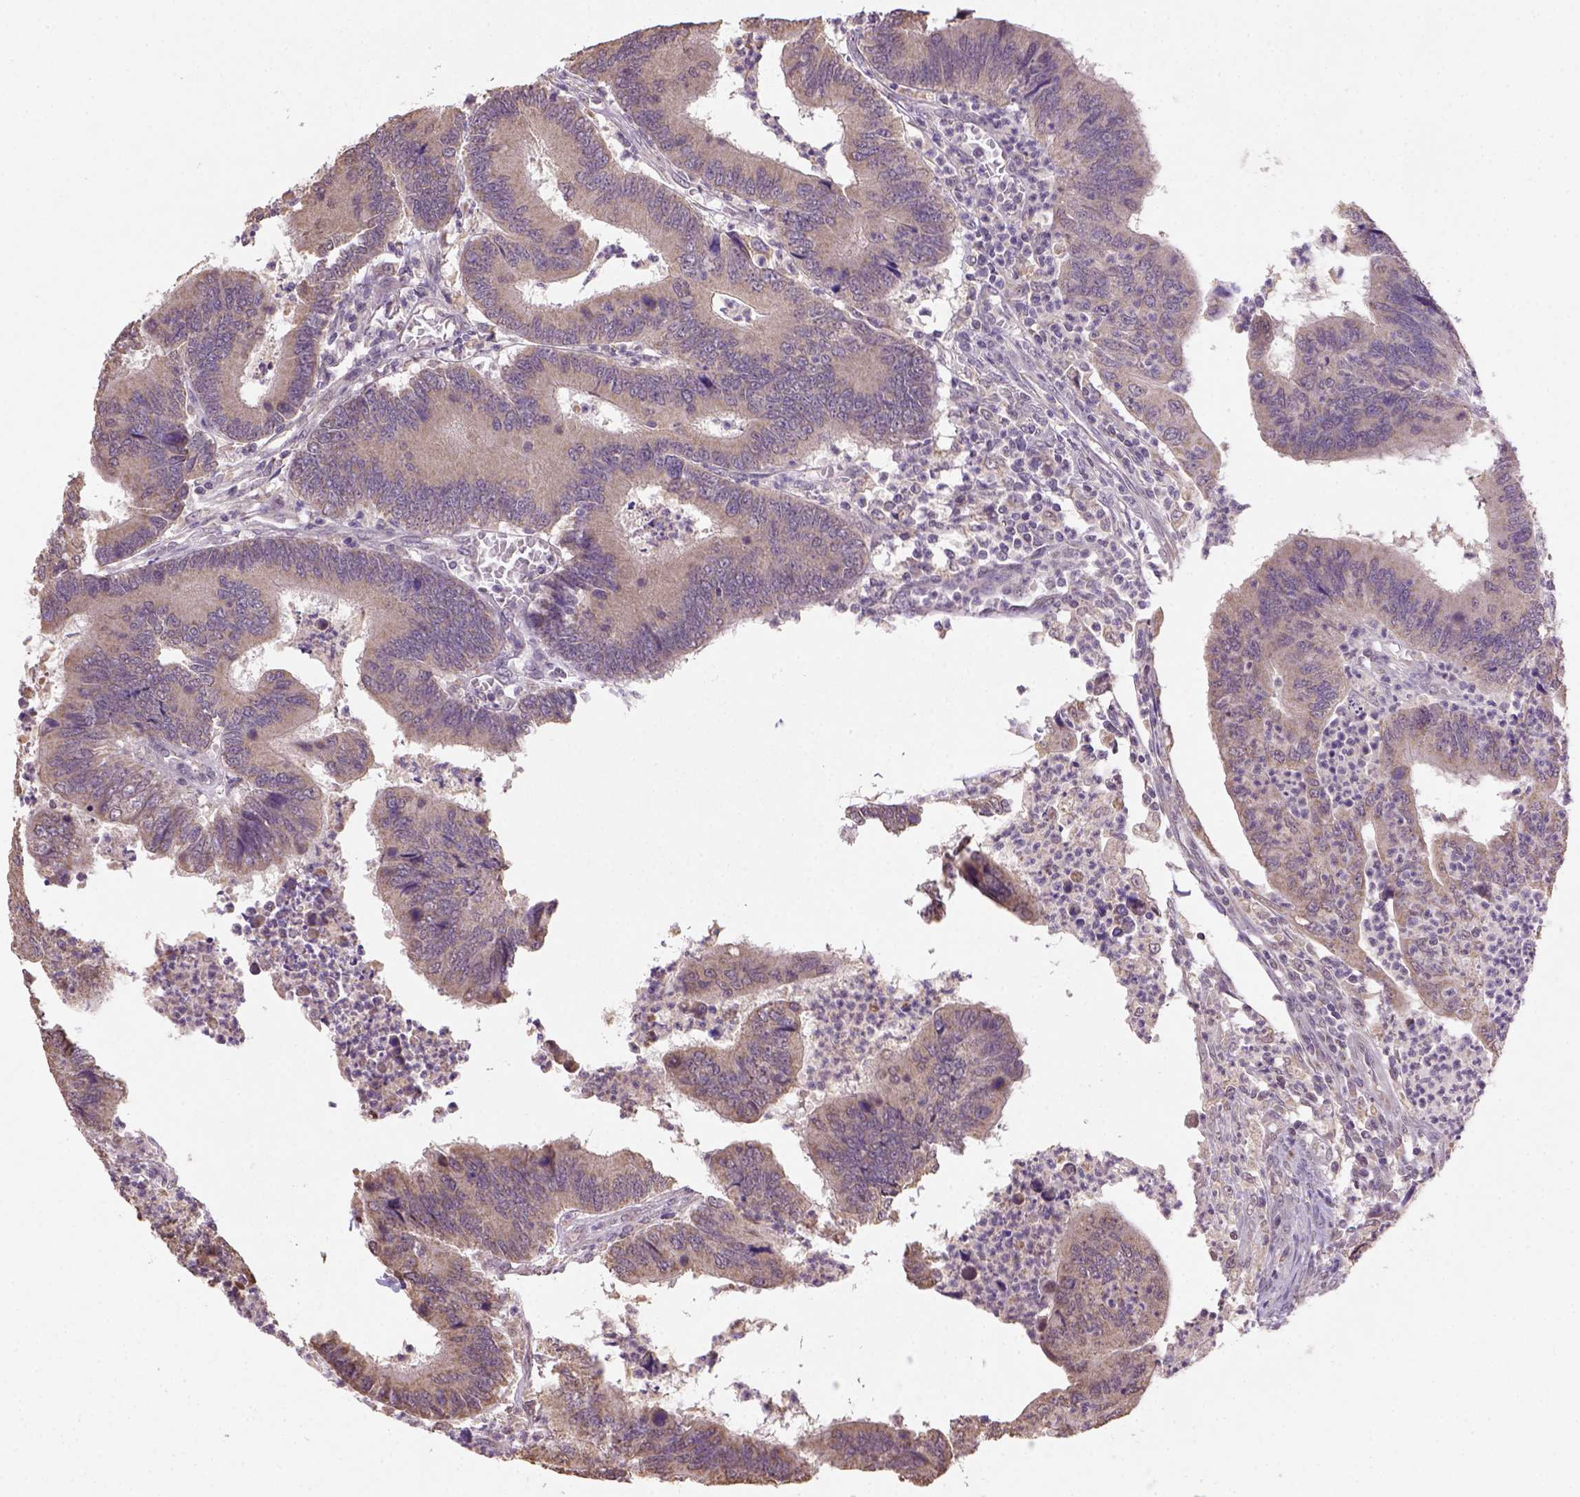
{"staining": {"intensity": "weak", "quantity": ">75%", "location": "cytoplasmic/membranous"}, "tissue": "colorectal cancer", "cell_type": "Tumor cells", "image_type": "cancer", "snomed": [{"axis": "morphology", "description": "Adenocarcinoma, NOS"}, {"axis": "topography", "description": "Colon"}], "caption": "Immunohistochemistry (DAB) staining of colorectal cancer (adenocarcinoma) exhibits weak cytoplasmic/membranous protein expression in about >75% of tumor cells.", "gene": "NUDT10", "patient": {"sex": "female", "age": 67}}